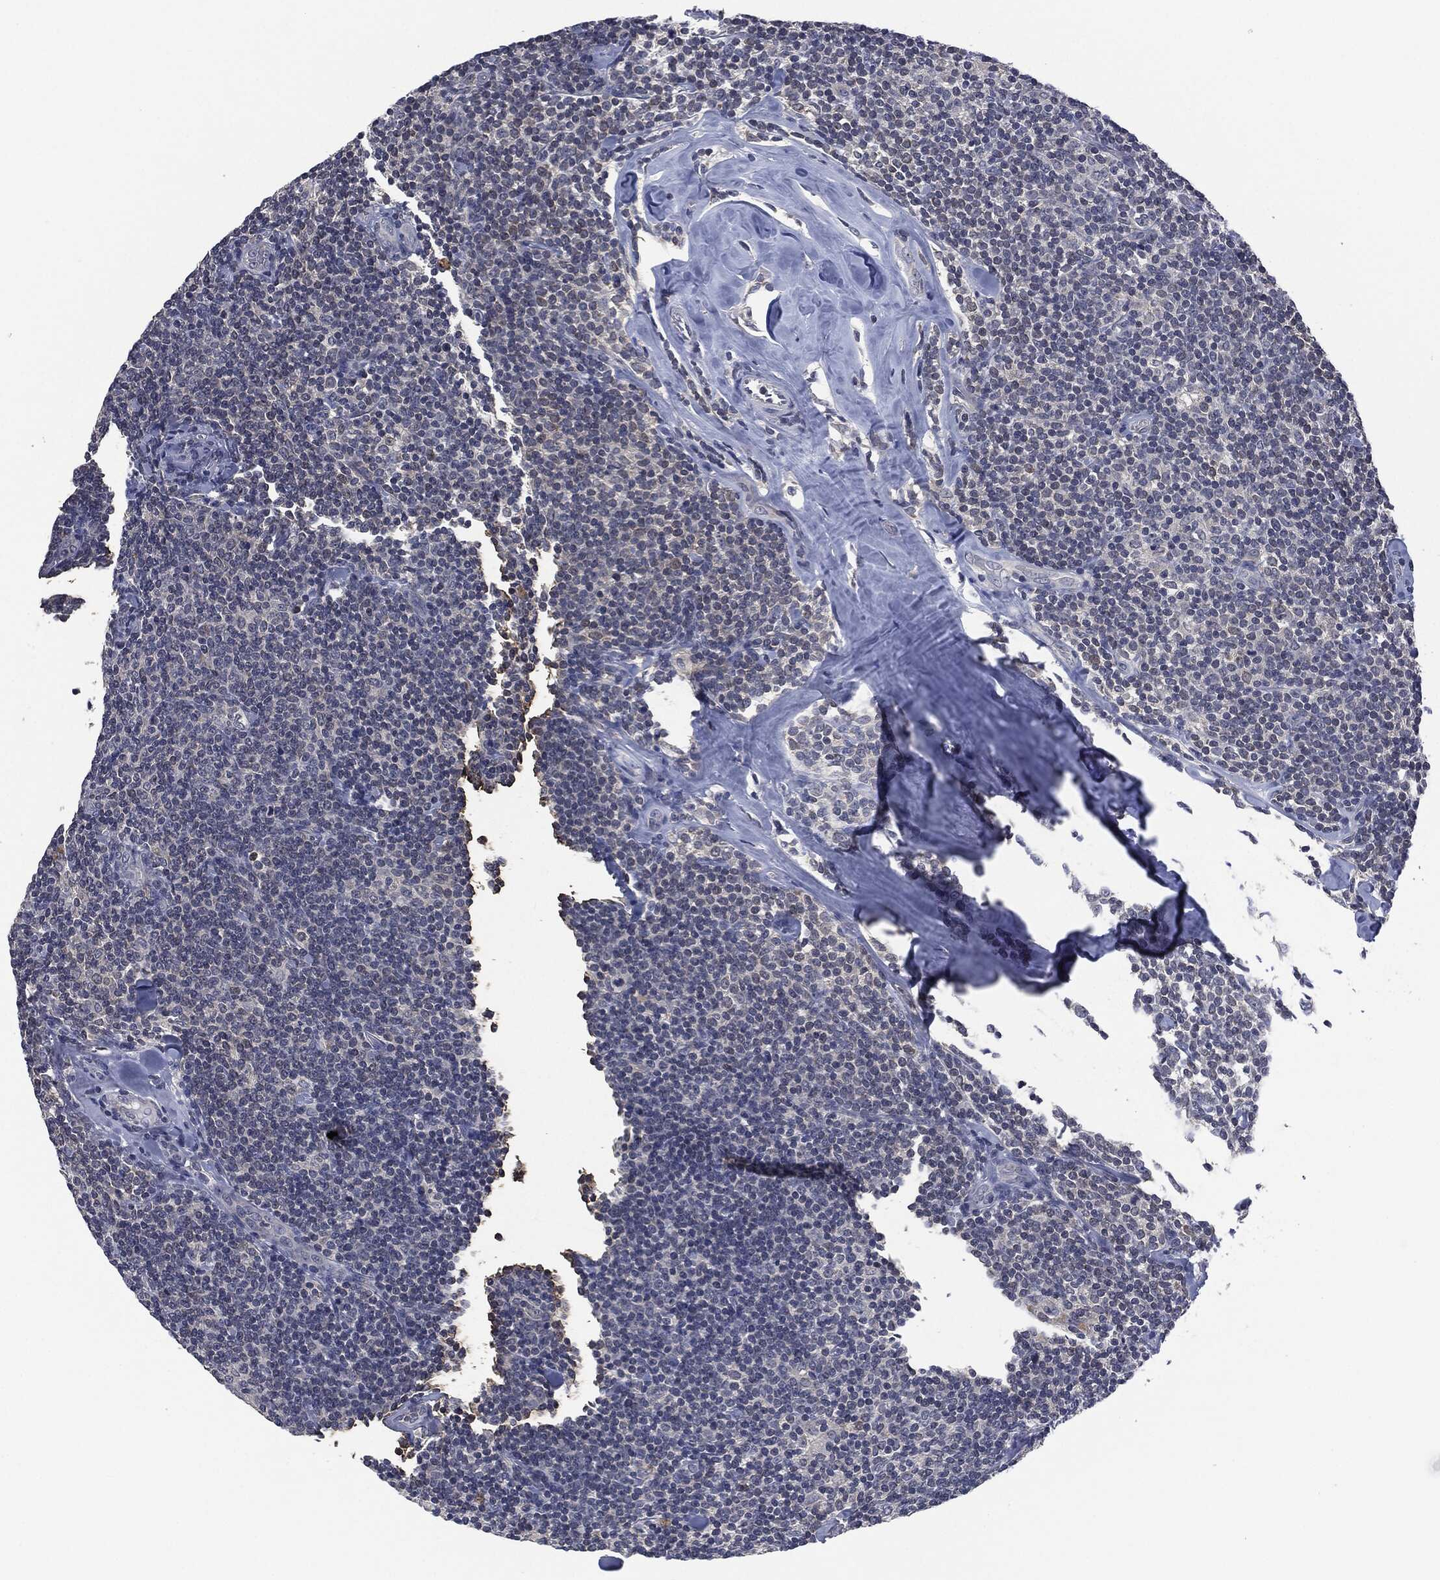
{"staining": {"intensity": "negative", "quantity": "none", "location": "none"}, "tissue": "lymphoma", "cell_type": "Tumor cells", "image_type": "cancer", "snomed": [{"axis": "morphology", "description": "Malignant lymphoma, non-Hodgkin's type, Low grade"}, {"axis": "topography", "description": "Lymph node"}], "caption": "Human low-grade malignant lymphoma, non-Hodgkin's type stained for a protein using immunohistochemistry demonstrates no staining in tumor cells.", "gene": "IL1RN", "patient": {"sex": "female", "age": 56}}